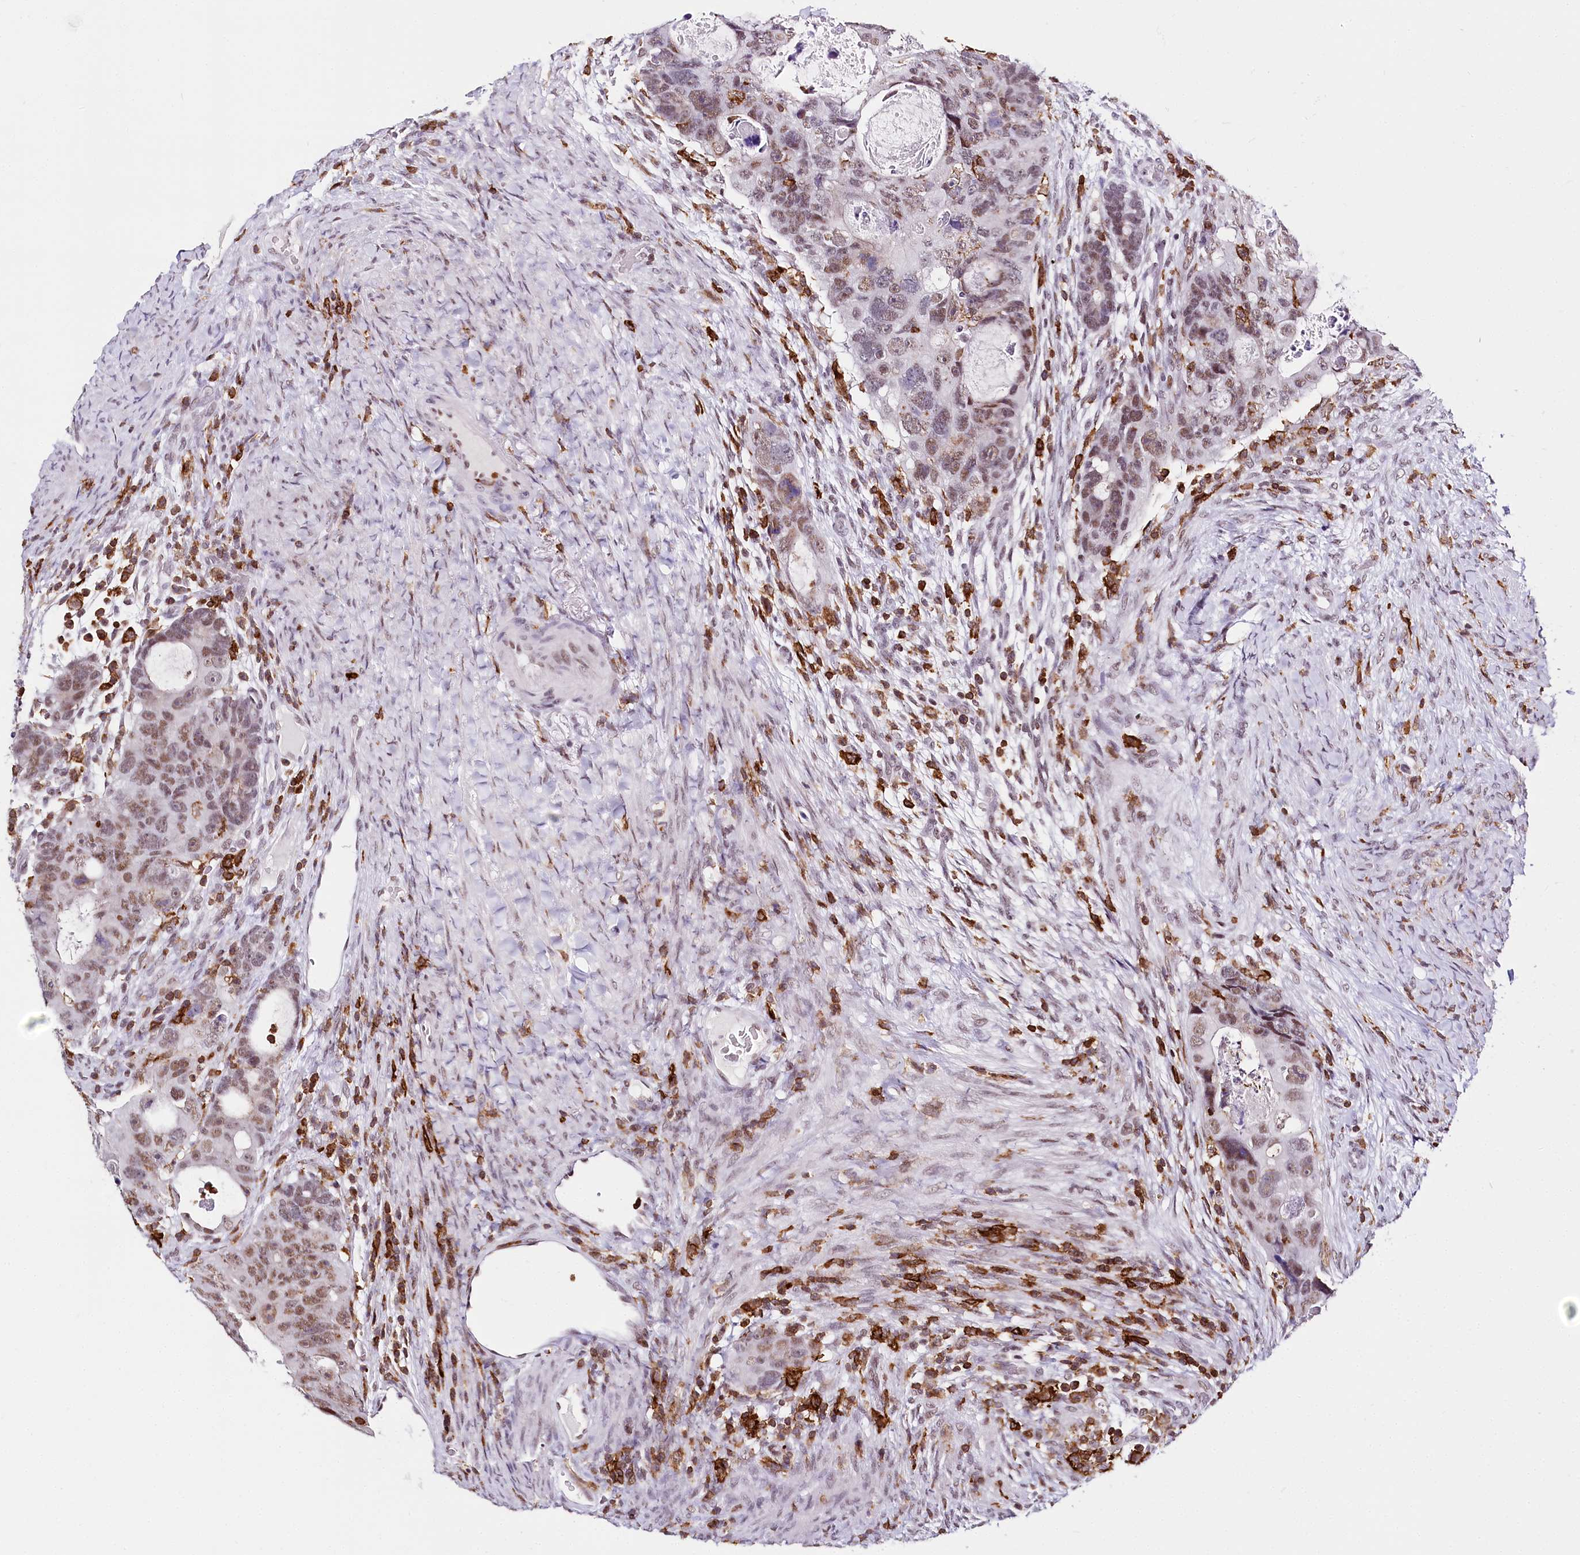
{"staining": {"intensity": "moderate", "quantity": ">75%", "location": "nuclear"}, "tissue": "colorectal cancer", "cell_type": "Tumor cells", "image_type": "cancer", "snomed": [{"axis": "morphology", "description": "Adenocarcinoma, NOS"}, {"axis": "topography", "description": "Rectum"}], "caption": "Human colorectal adenocarcinoma stained with a brown dye reveals moderate nuclear positive positivity in approximately >75% of tumor cells.", "gene": "BARD1", "patient": {"sex": "male", "age": 59}}